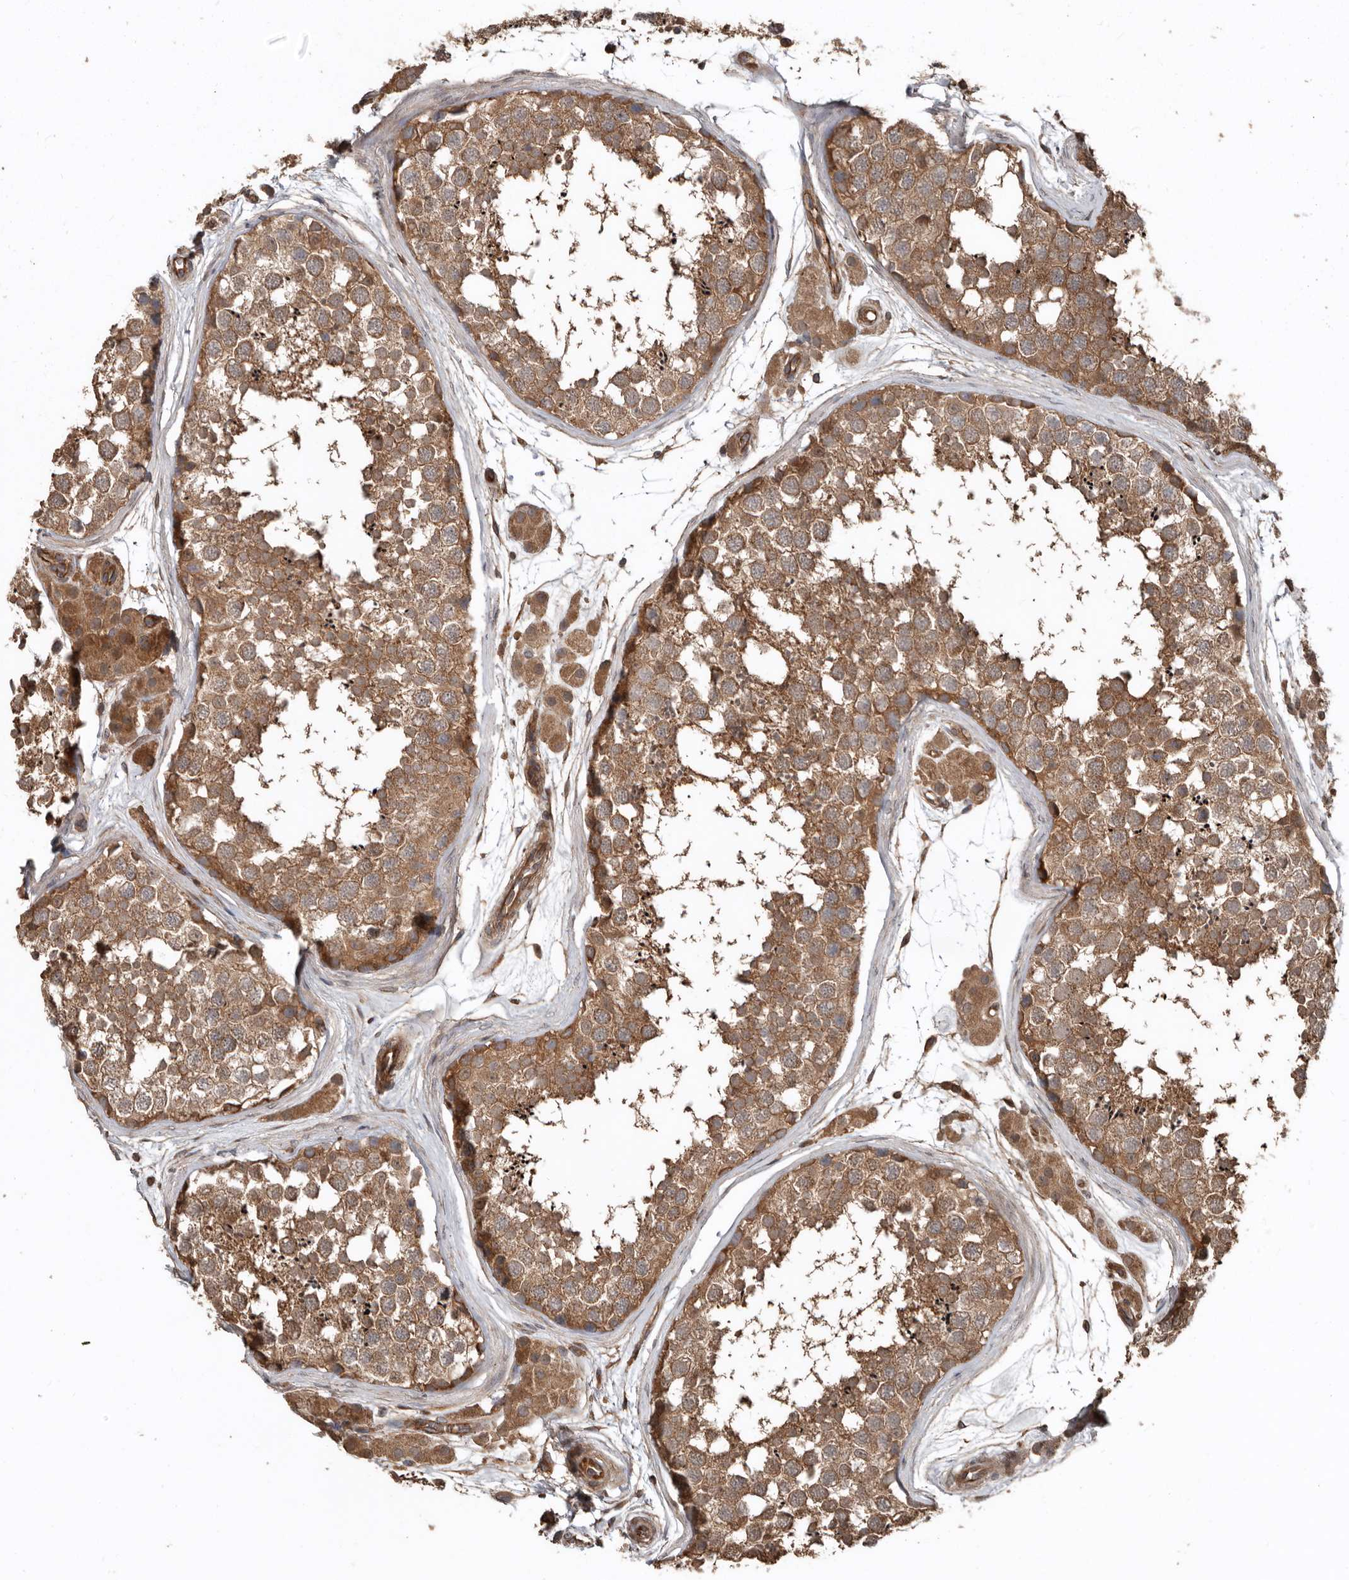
{"staining": {"intensity": "moderate", "quantity": ">75%", "location": "cytoplasmic/membranous"}, "tissue": "testis", "cell_type": "Cells in seminiferous ducts", "image_type": "normal", "snomed": [{"axis": "morphology", "description": "Normal tissue, NOS"}, {"axis": "topography", "description": "Testis"}], "caption": "Testis stained for a protein shows moderate cytoplasmic/membranous positivity in cells in seminiferous ducts. (IHC, brightfield microscopy, high magnification).", "gene": "EXOC3L1", "patient": {"sex": "male", "age": 56}}